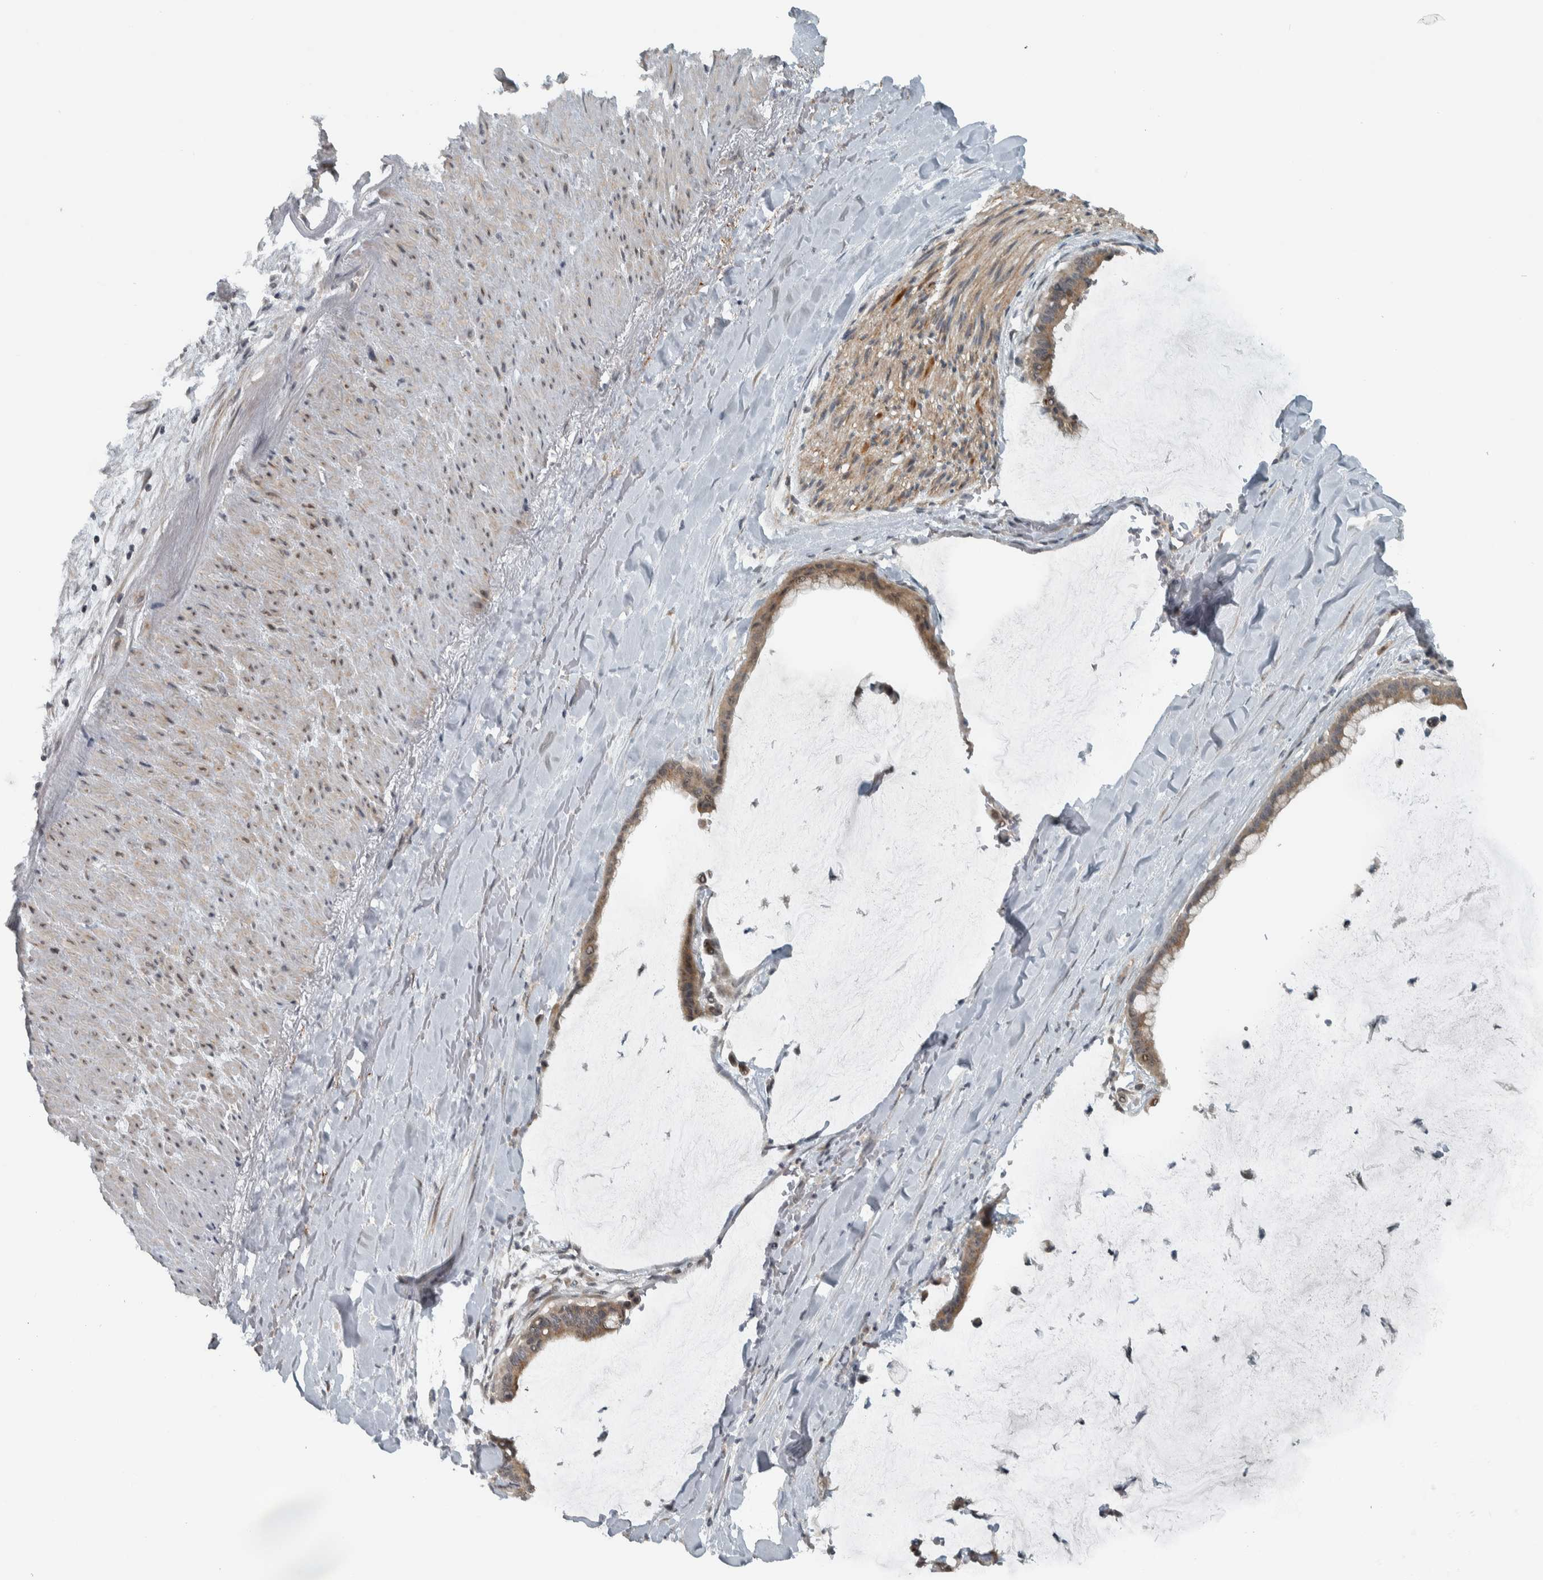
{"staining": {"intensity": "weak", "quantity": ">75%", "location": "cytoplasmic/membranous,nuclear"}, "tissue": "pancreatic cancer", "cell_type": "Tumor cells", "image_type": "cancer", "snomed": [{"axis": "morphology", "description": "Adenocarcinoma, NOS"}, {"axis": "topography", "description": "Pancreas"}], "caption": "A micrograph of pancreatic cancer stained for a protein exhibits weak cytoplasmic/membranous and nuclear brown staining in tumor cells.", "gene": "NAPG", "patient": {"sex": "male", "age": 41}}